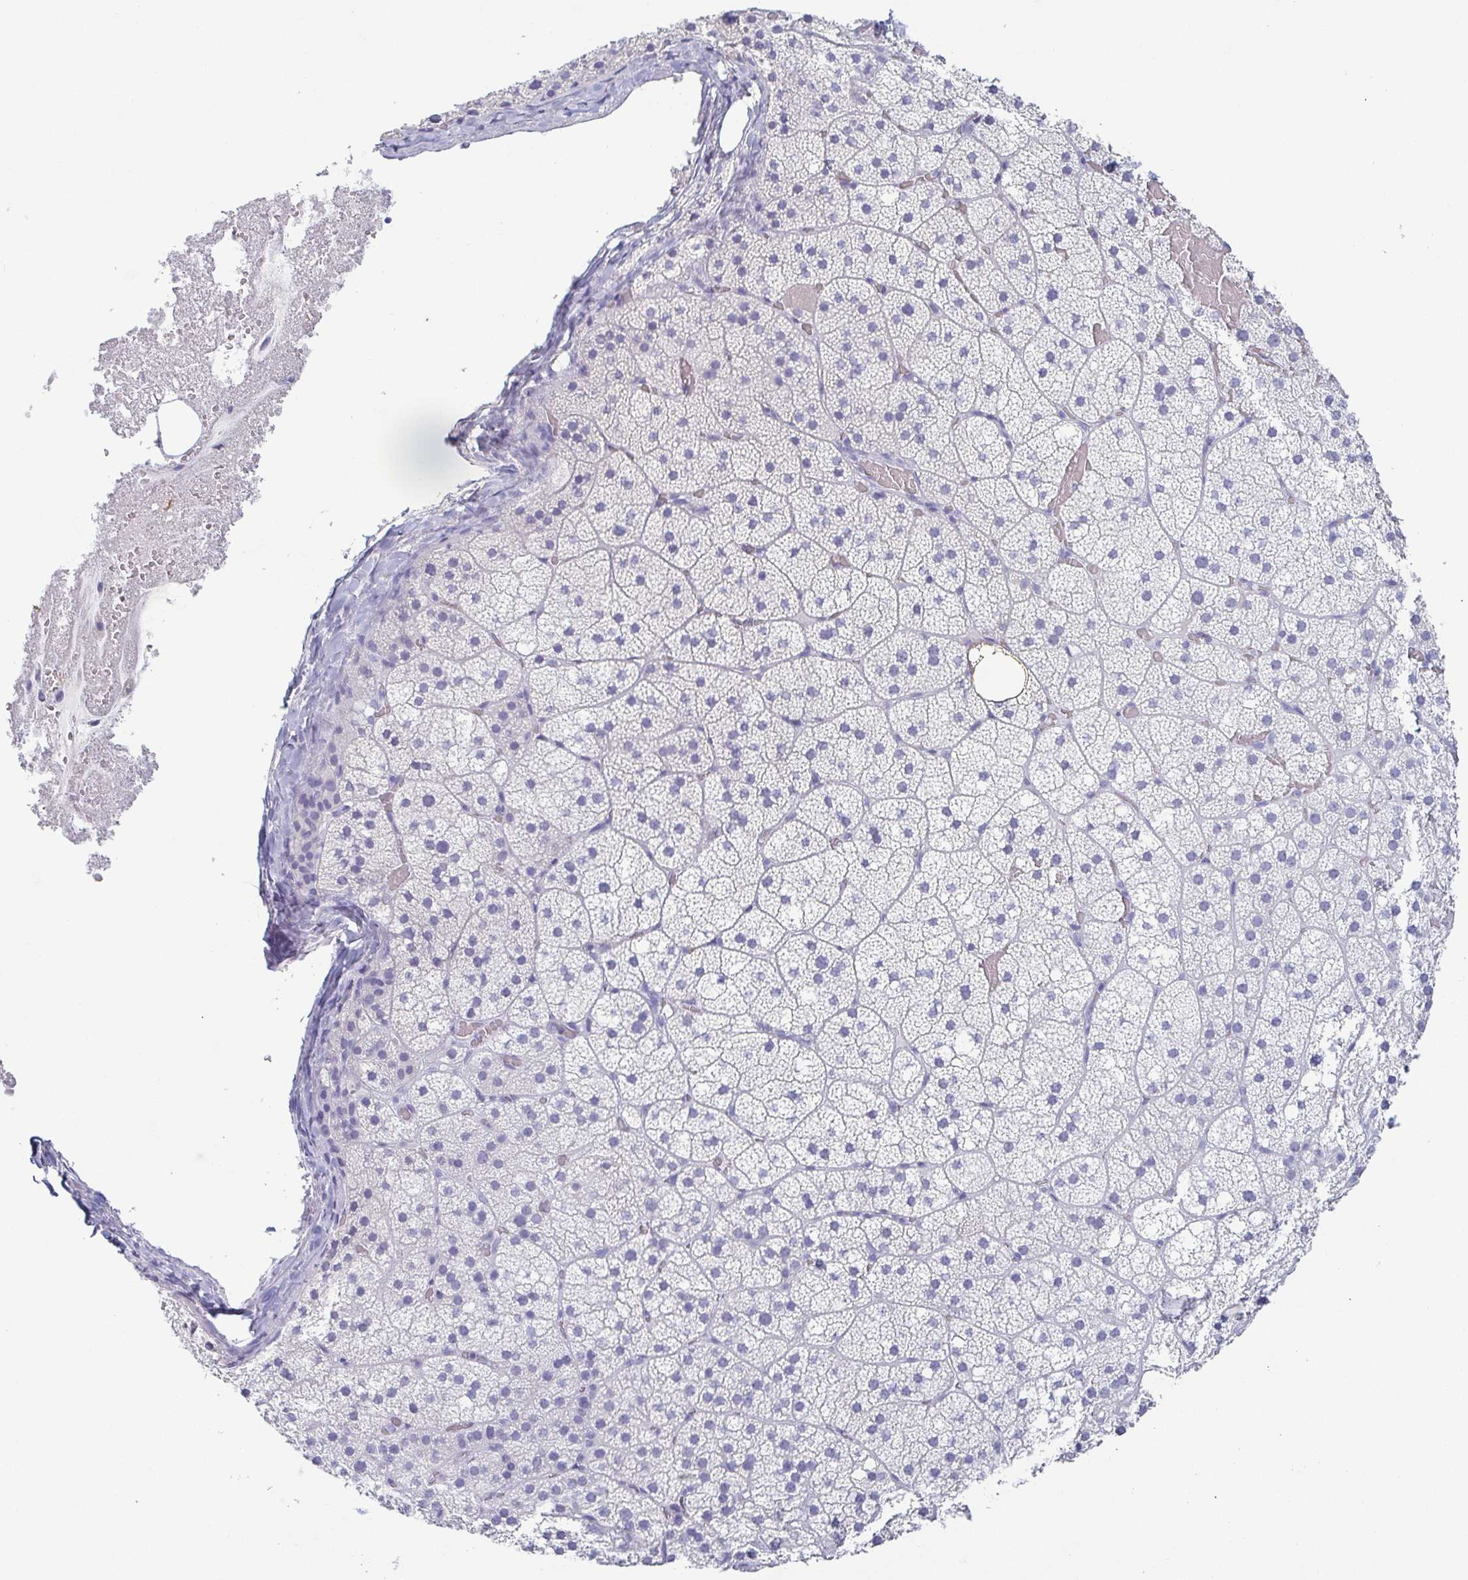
{"staining": {"intensity": "negative", "quantity": "none", "location": "none"}, "tissue": "adrenal gland", "cell_type": "Glandular cells", "image_type": "normal", "snomed": [{"axis": "morphology", "description": "Normal tissue, NOS"}, {"axis": "topography", "description": "Adrenal gland"}], "caption": "This is an immunohistochemistry (IHC) micrograph of normal human adrenal gland. There is no expression in glandular cells.", "gene": "ZG16B", "patient": {"sex": "male", "age": 53}}